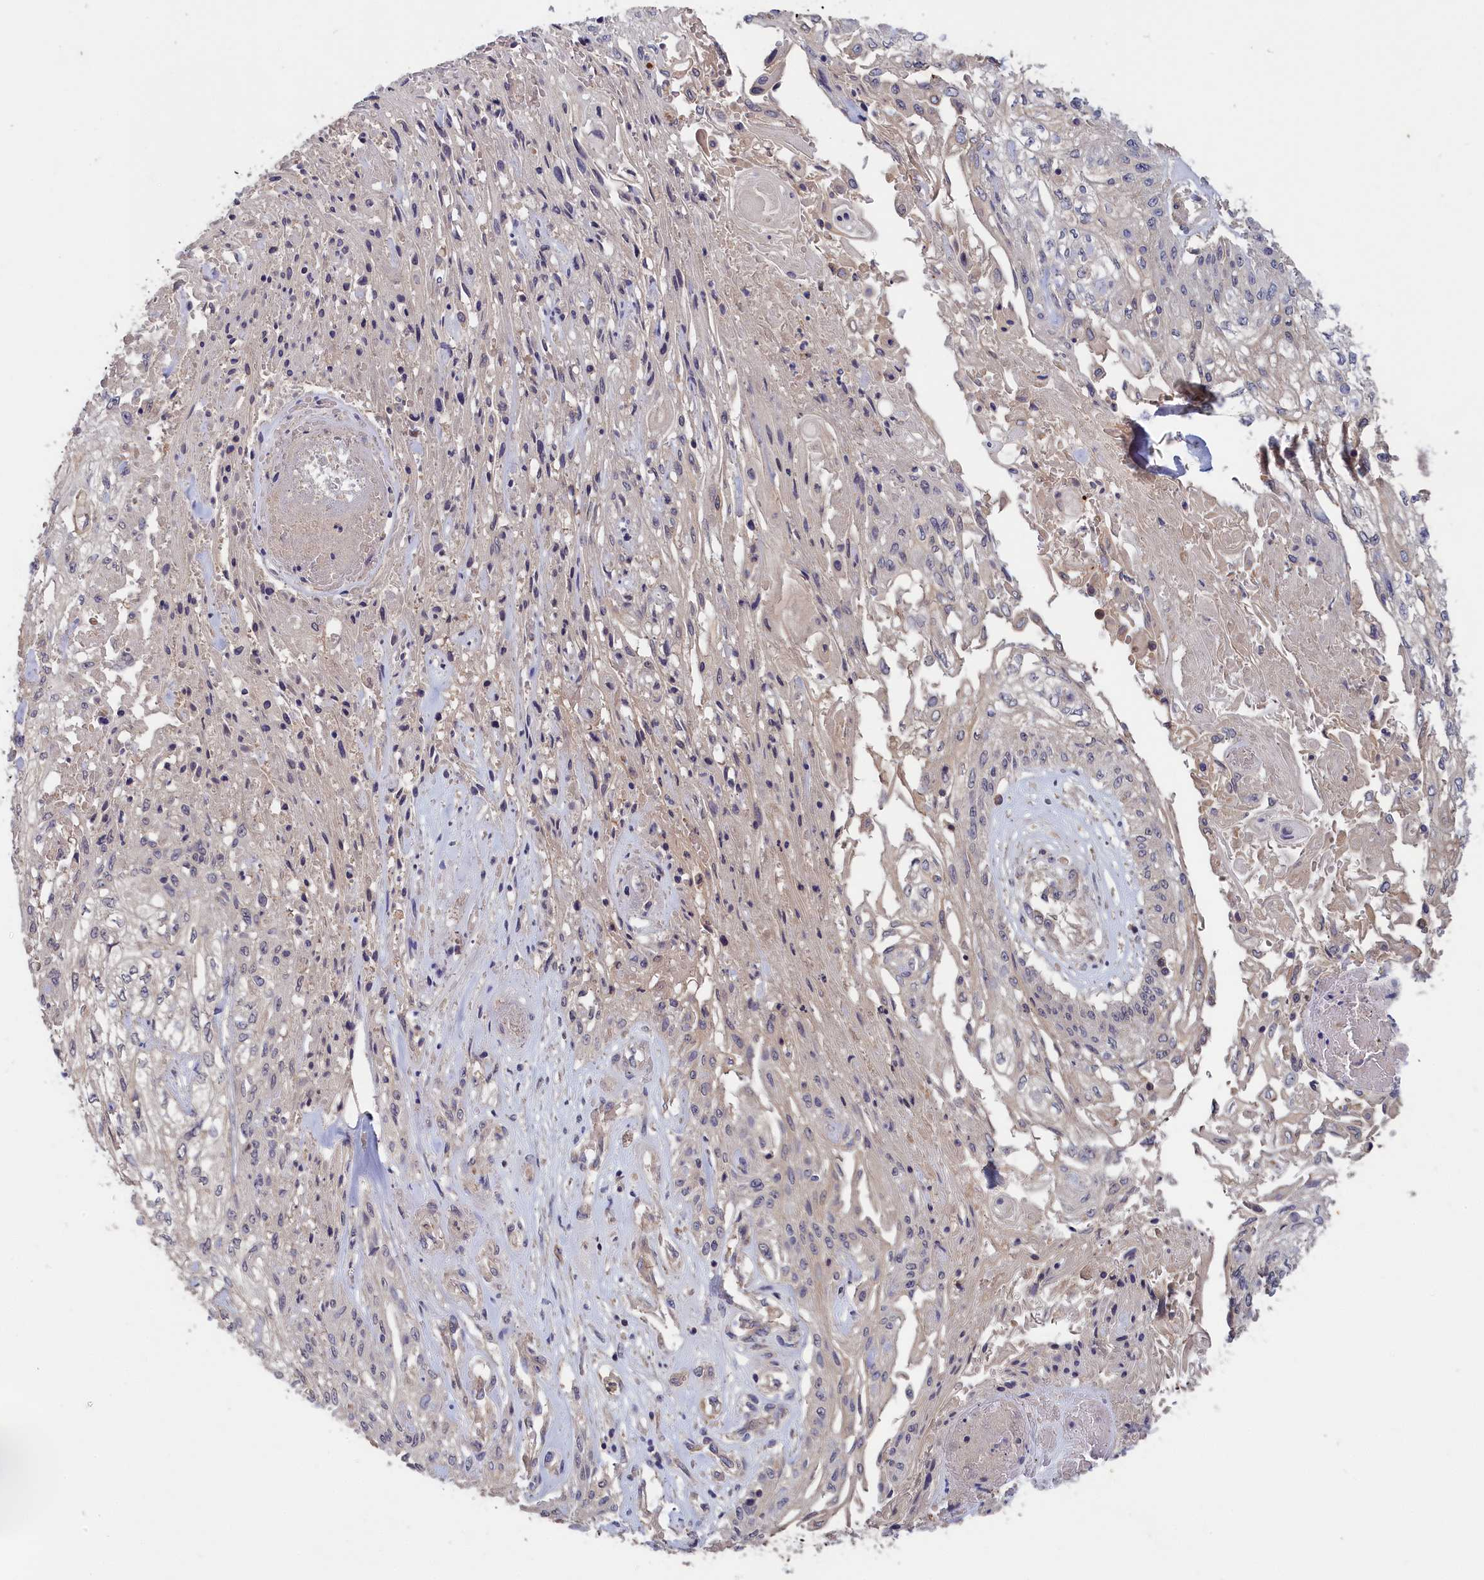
{"staining": {"intensity": "negative", "quantity": "none", "location": "none"}, "tissue": "skin cancer", "cell_type": "Tumor cells", "image_type": "cancer", "snomed": [{"axis": "morphology", "description": "Squamous cell carcinoma, NOS"}, {"axis": "morphology", "description": "Squamous cell carcinoma, metastatic, NOS"}, {"axis": "topography", "description": "Skin"}, {"axis": "topography", "description": "Lymph node"}], "caption": "The immunohistochemistry (IHC) image has no significant positivity in tumor cells of skin squamous cell carcinoma tissue.", "gene": "CELF5", "patient": {"sex": "male", "age": 75}}